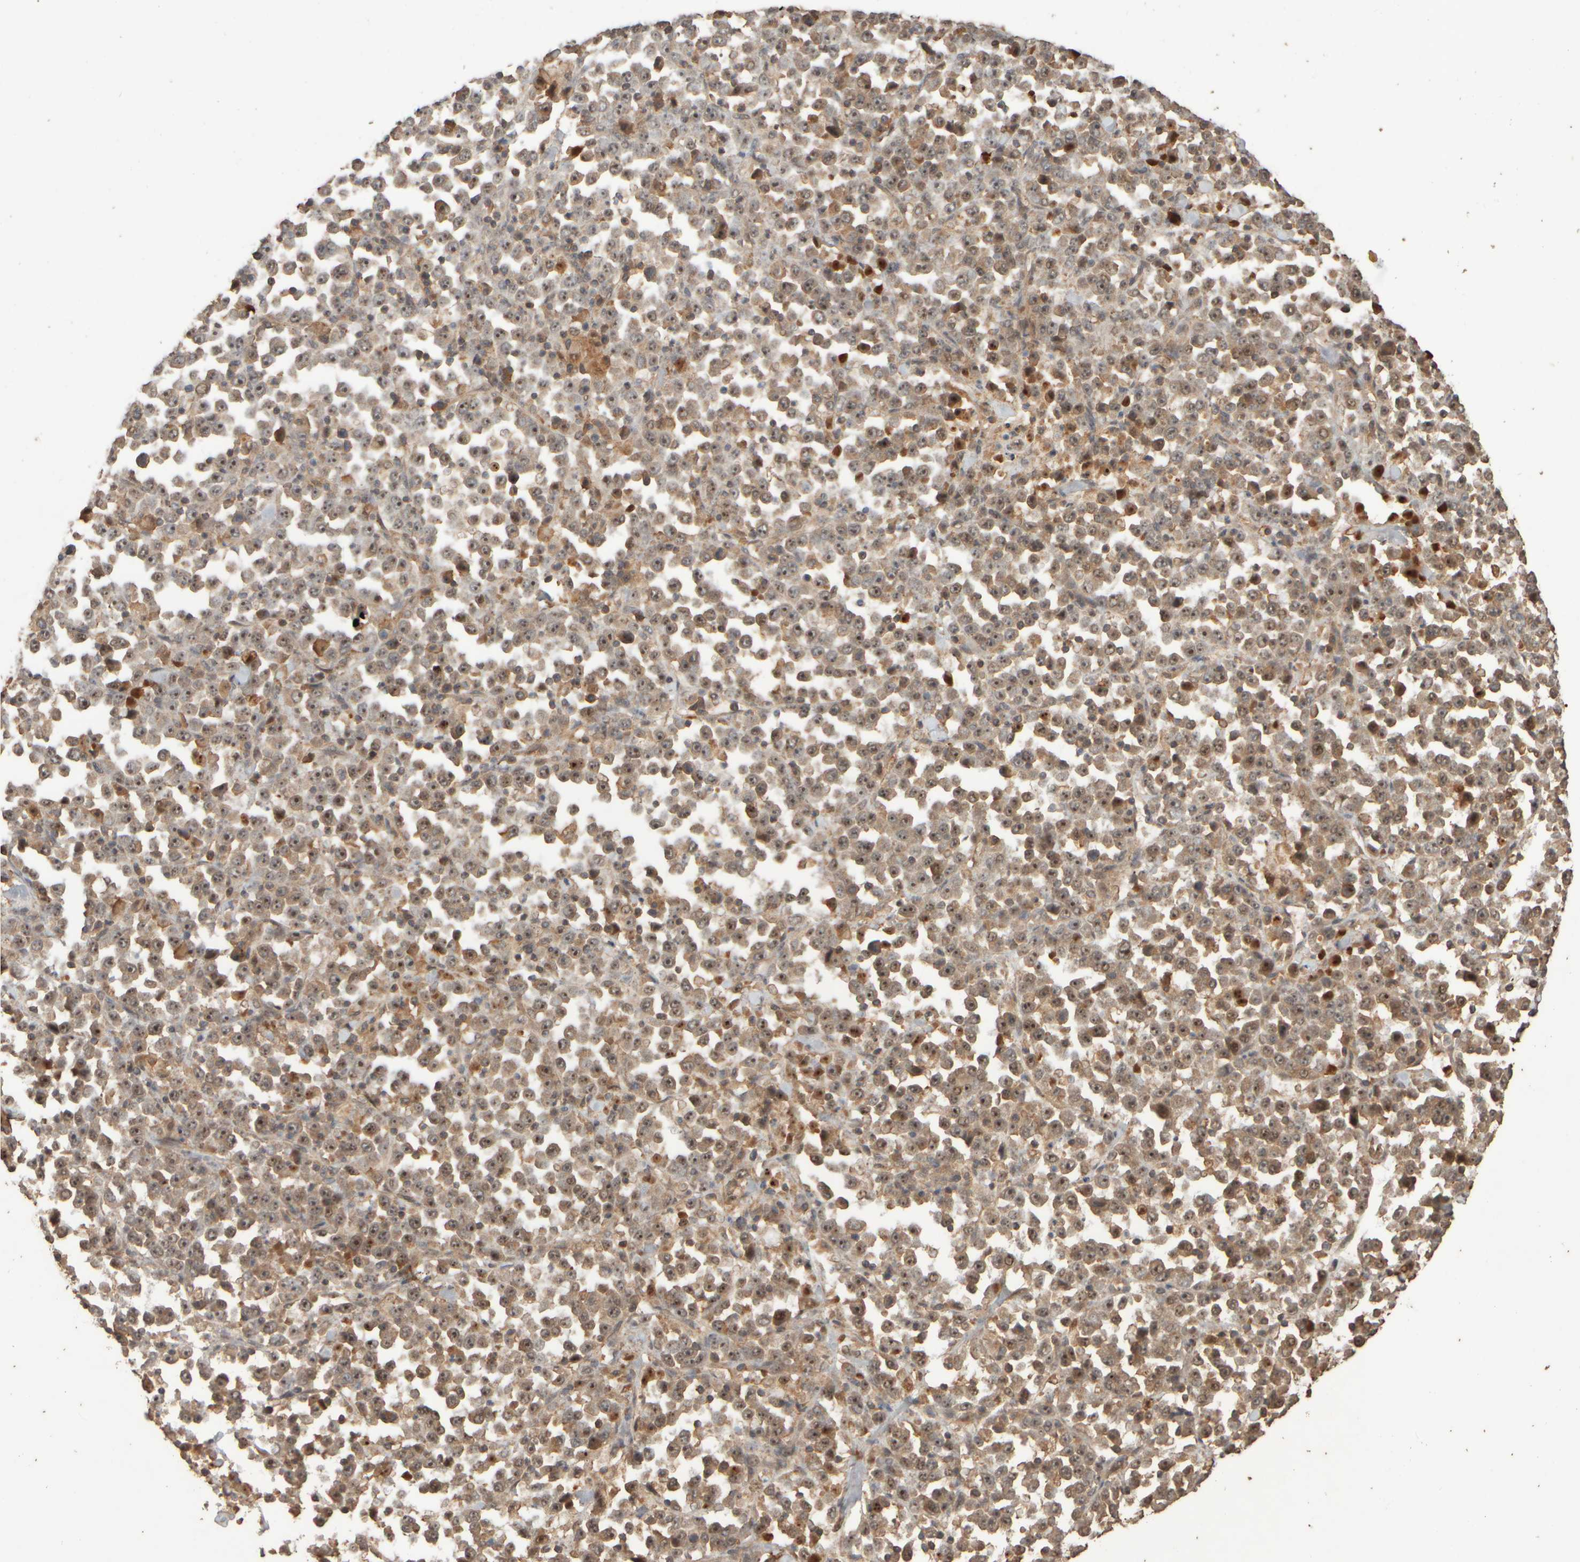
{"staining": {"intensity": "moderate", "quantity": ">75%", "location": "cytoplasmic/membranous,nuclear"}, "tissue": "stomach cancer", "cell_type": "Tumor cells", "image_type": "cancer", "snomed": [{"axis": "morphology", "description": "Normal tissue, NOS"}, {"axis": "morphology", "description": "Adenocarcinoma, NOS"}, {"axis": "topography", "description": "Stomach, upper"}, {"axis": "topography", "description": "Stomach"}], "caption": "Protein staining exhibits moderate cytoplasmic/membranous and nuclear positivity in about >75% of tumor cells in adenocarcinoma (stomach).", "gene": "SPHK1", "patient": {"sex": "male", "age": 59}}